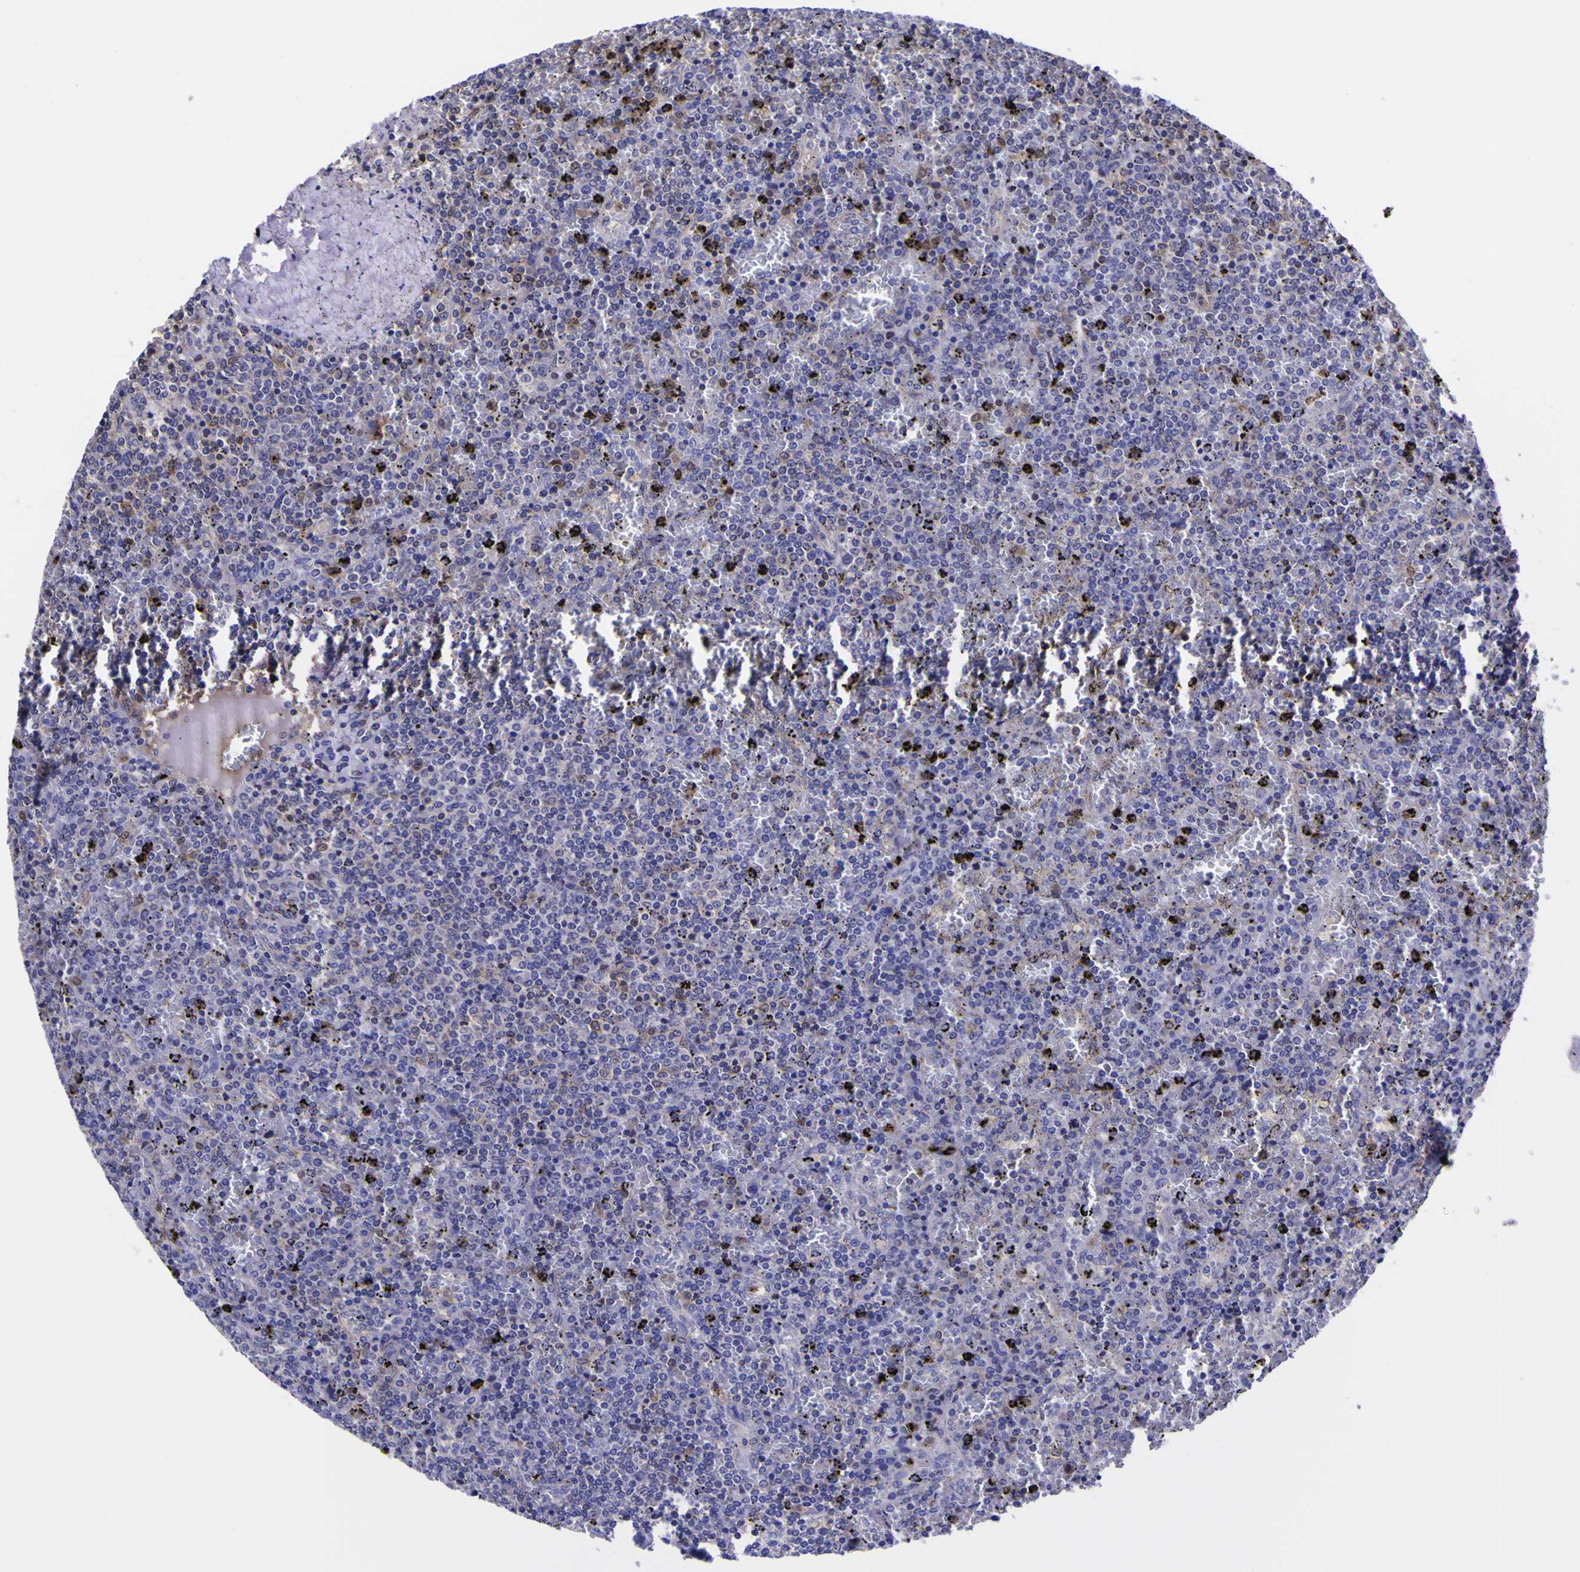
{"staining": {"intensity": "negative", "quantity": "none", "location": "none"}, "tissue": "lymphoma", "cell_type": "Tumor cells", "image_type": "cancer", "snomed": [{"axis": "morphology", "description": "Malignant lymphoma, non-Hodgkin's type, Low grade"}, {"axis": "topography", "description": "Spleen"}], "caption": "Photomicrograph shows no significant protein positivity in tumor cells of malignant lymphoma, non-Hodgkin's type (low-grade). (Stains: DAB immunohistochemistry (IHC) with hematoxylin counter stain, Microscopy: brightfield microscopy at high magnification).", "gene": "MAPK14", "patient": {"sex": "female", "age": 77}}